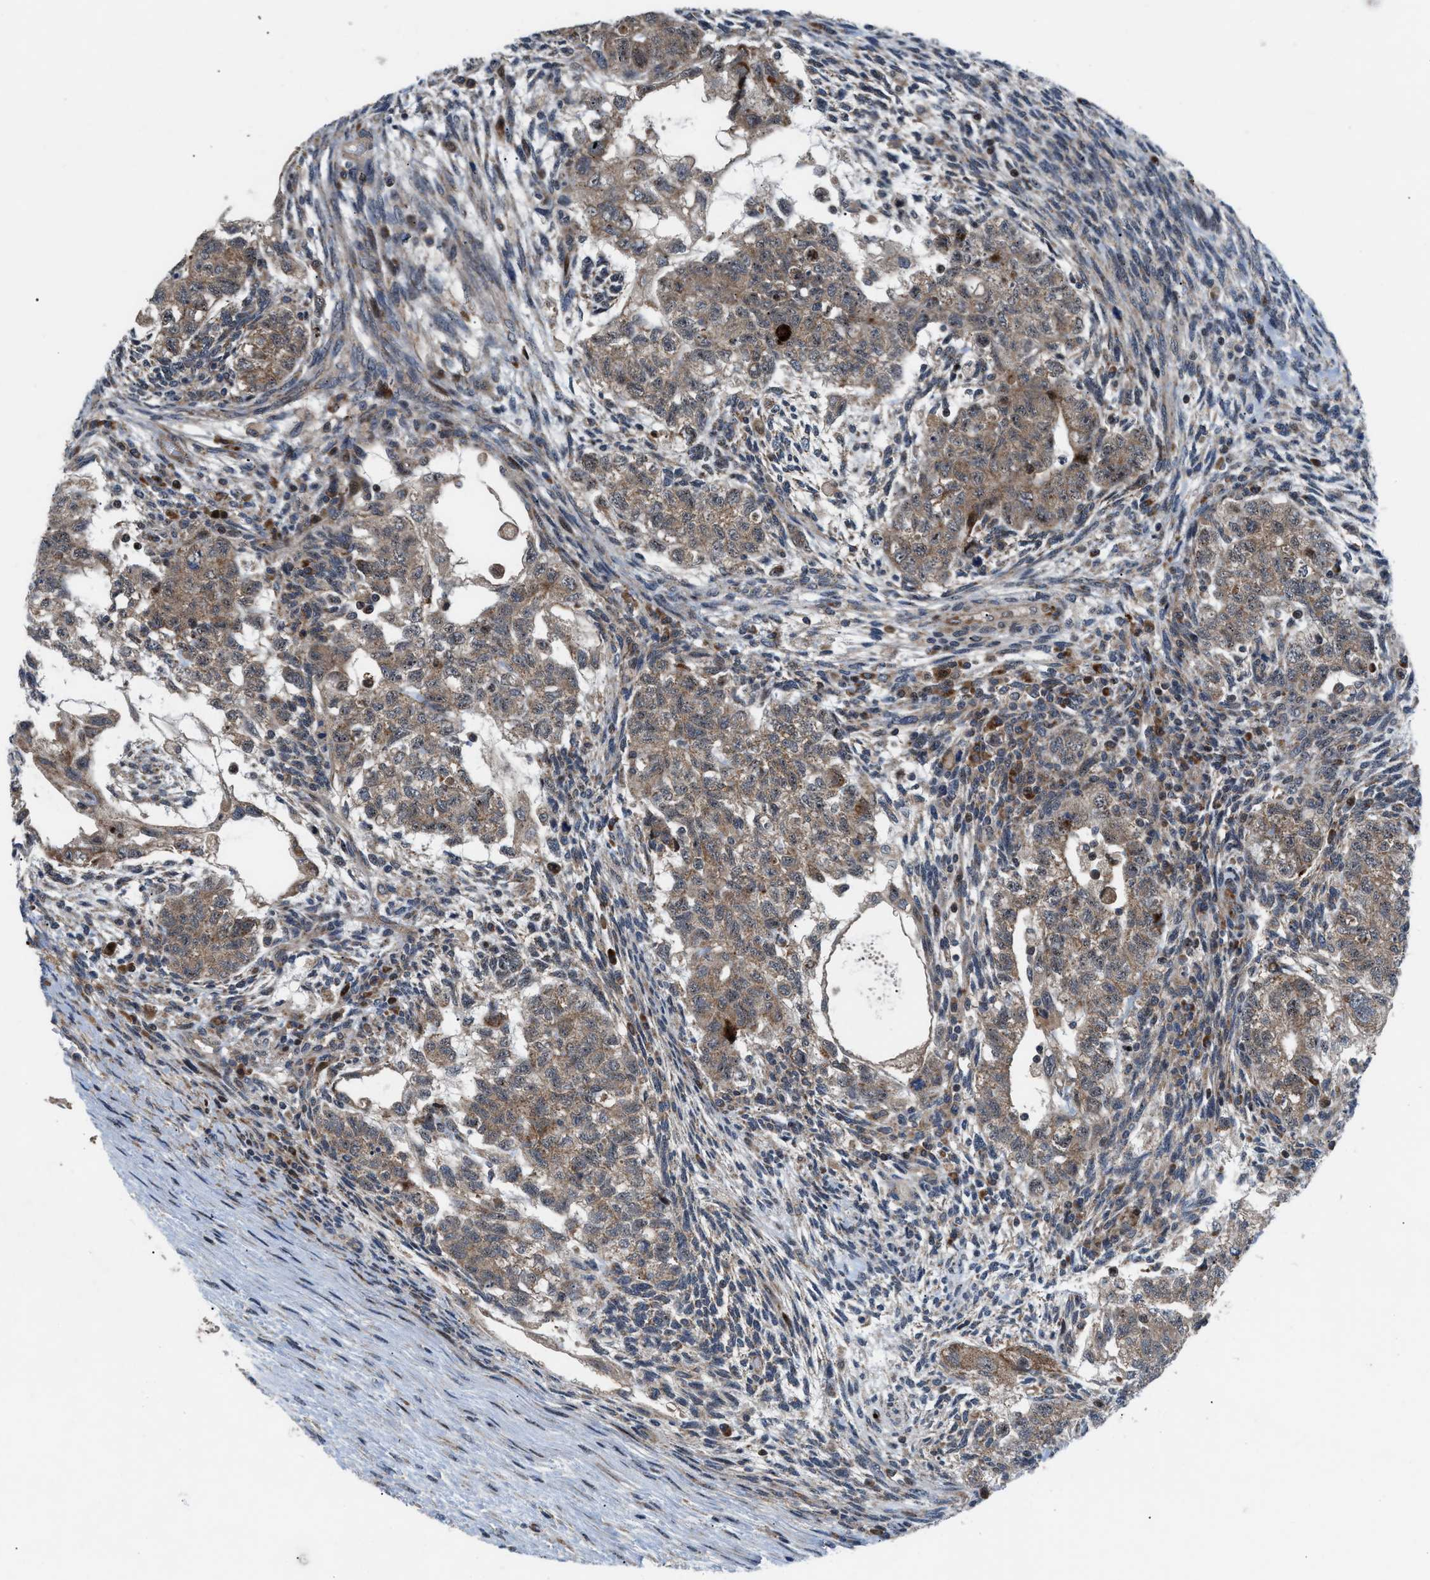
{"staining": {"intensity": "moderate", "quantity": ">75%", "location": "cytoplasmic/membranous"}, "tissue": "testis cancer", "cell_type": "Tumor cells", "image_type": "cancer", "snomed": [{"axis": "morphology", "description": "Normal tissue, NOS"}, {"axis": "morphology", "description": "Carcinoma, Embryonal, NOS"}, {"axis": "topography", "description": "Testis"}], "caption": "IHC image of neoplastic tissue: testis cancer stained using IHC reveals medium levels of moderate protein expression localized specifically in the cytoplasmic/membranous of tumor cells, appearing as a cytoplasmic/membranous brown color.", "gene": "AP3M2", "patient": {"sex": "male", "age": 36}}